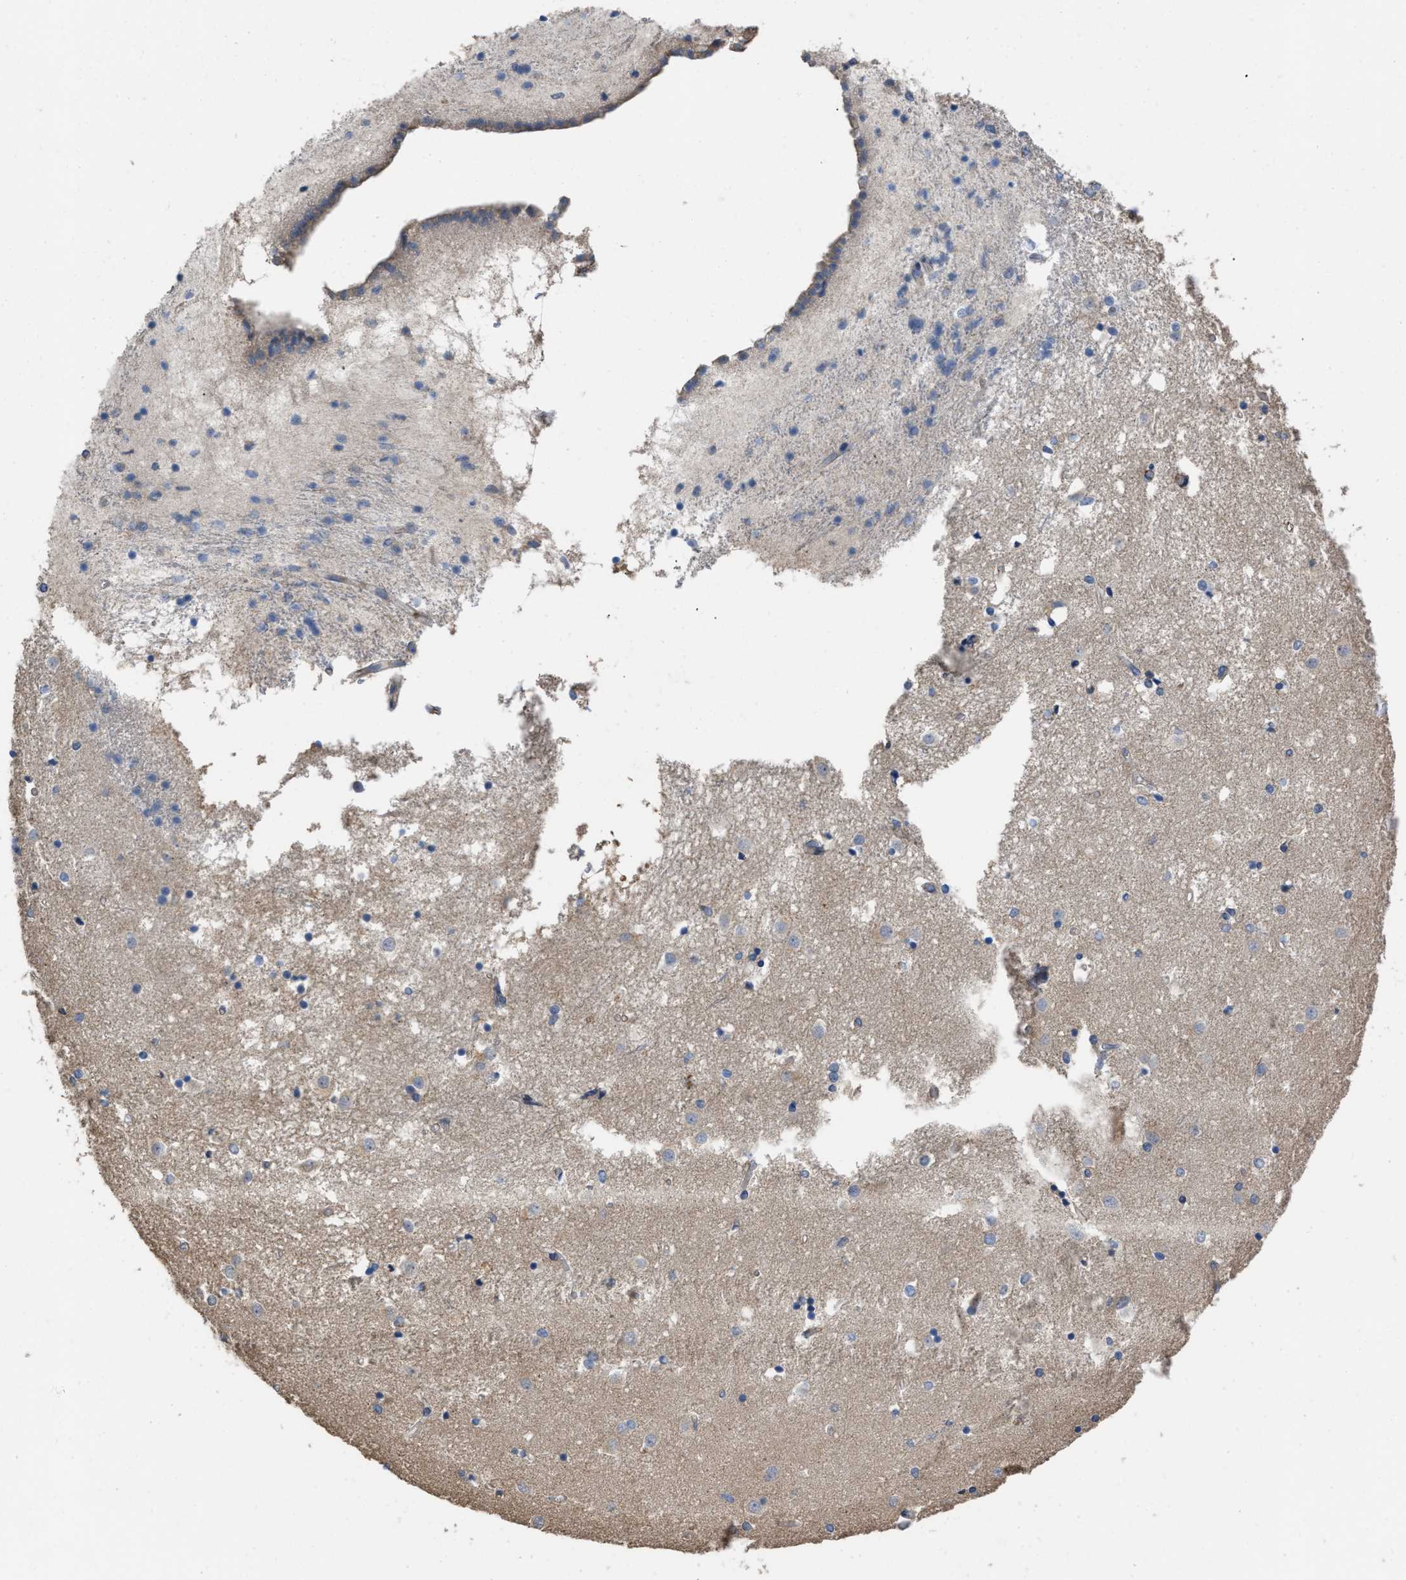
{"staining": {"intensity": "weak", "quantity": "<25%", "location": "cytoplasmic/membranous"}, "tissue": "caudate", "cell_type": "Glial cells", "image_type": "normal", "snomed": [{"axis": "morphology", "description": "Normal tissue, NOS"}, {"axis": "topography", "description": "Lateral ventricle wall"}], "caption": "DAB (3,3'-diaminobenzidine) immunohistochemical staining of benign human caudate displays no significant staining in glial cells. The staining is performed using DAB (3,3'-diaminobenzidine) brown chromogen with nuclei counter-stained in using hematoxylin.", "gene": "SLC4A11", "patient": {"sex": "male", "age": 45}}